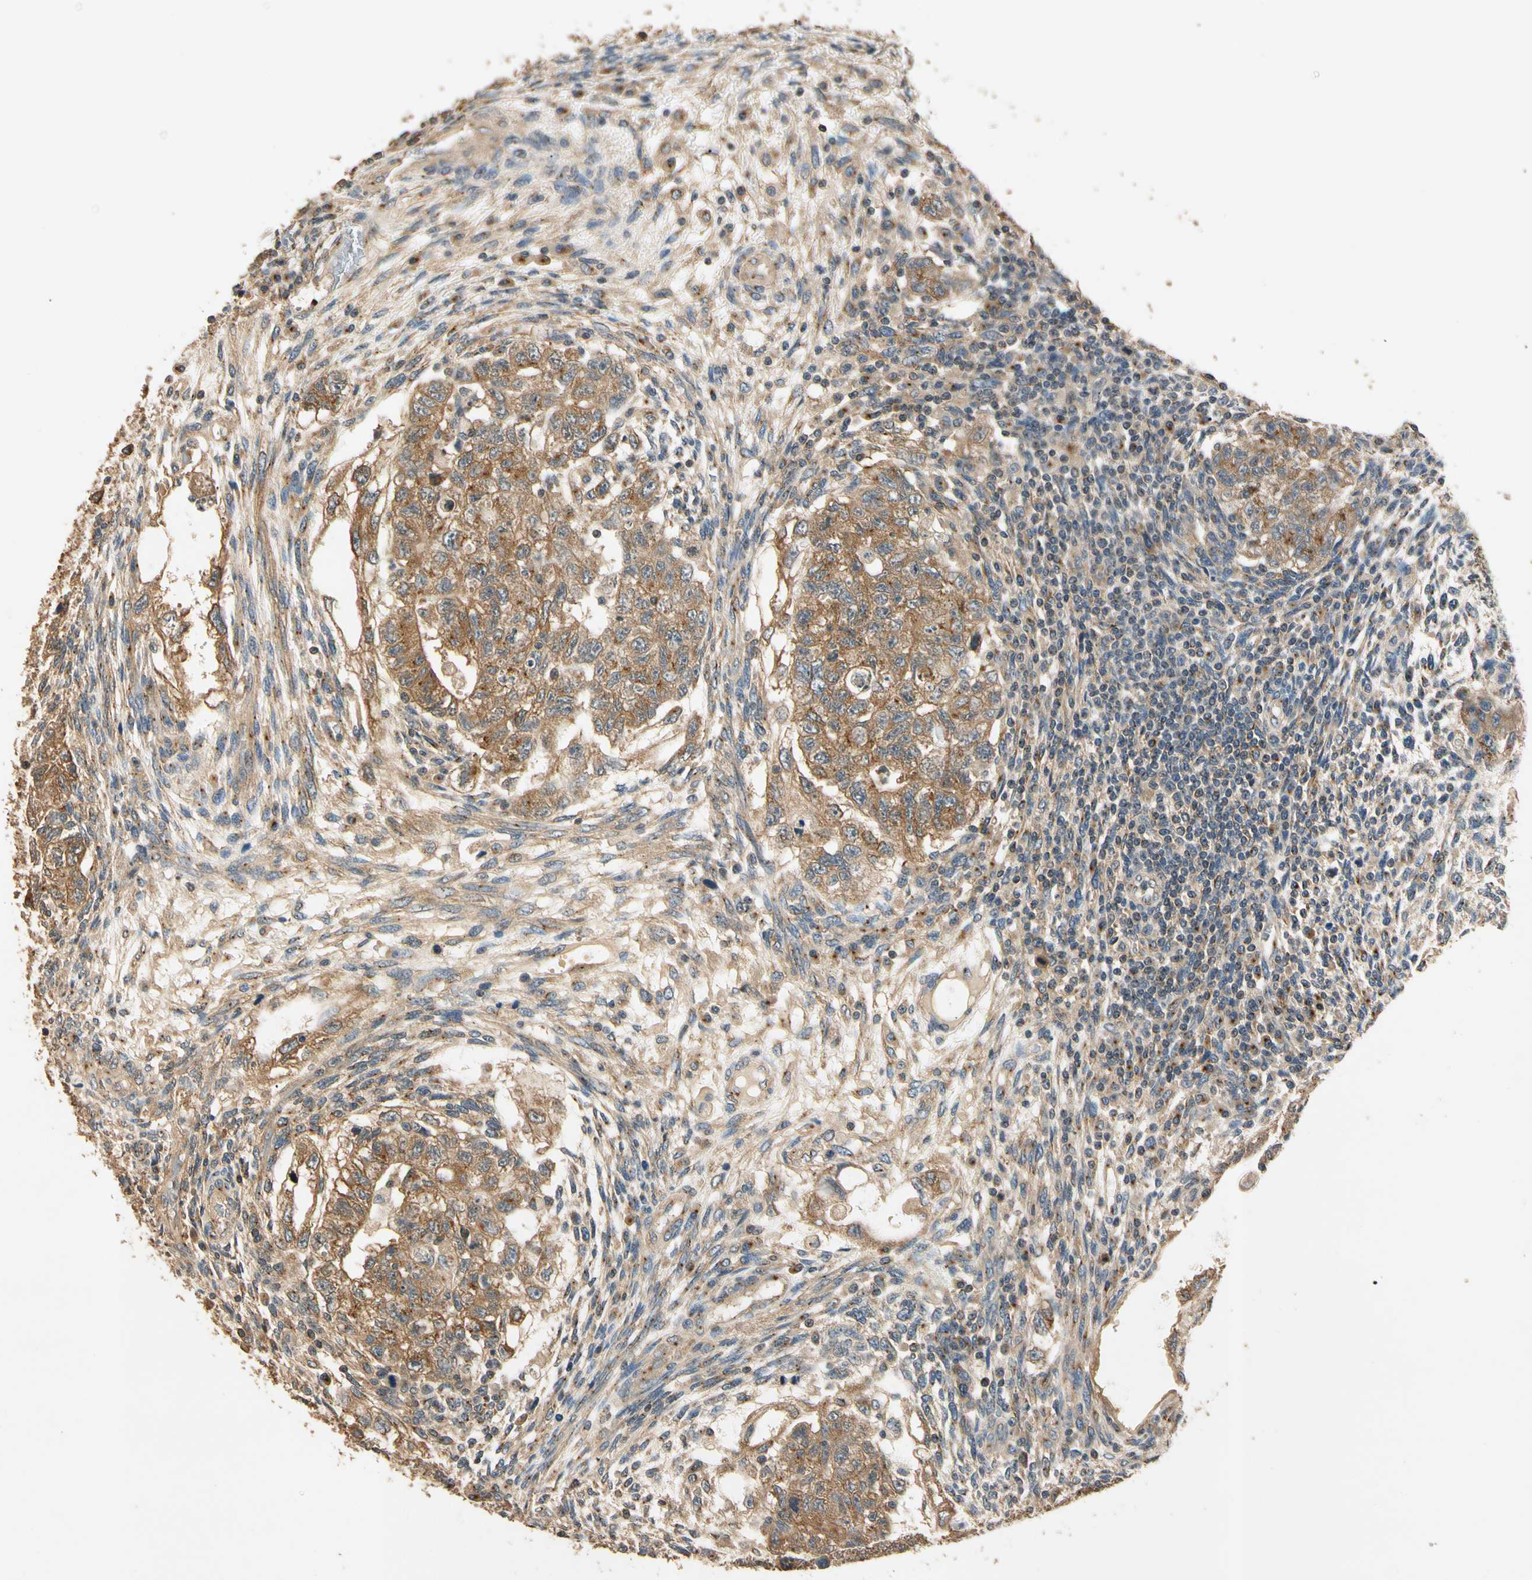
{"staining": {"intensity": "moderate", "quantity": ">75%", "location": "cytoplasmic/membranous"}, "tissue": "testis cancer", "cell_type": "Tumor cells", "image_type": "cancer", "snomed": [{"axis": "morphology", "description": "Normal tissue, NOS"}, {"axis": "morphology", "description": "Carcinoma, Embryonal, NOS"}, {"axis": "topography", "description": "Testis"}], "caption": "Immunohistochemistry of testis embryonal carcinoma reveals medium levels of moderate cytoplasmic/membranous positivity in approximately >75% of tumor cells.", "gene": "AKAP9", "patient": {"sex": "male", "age": 36}}